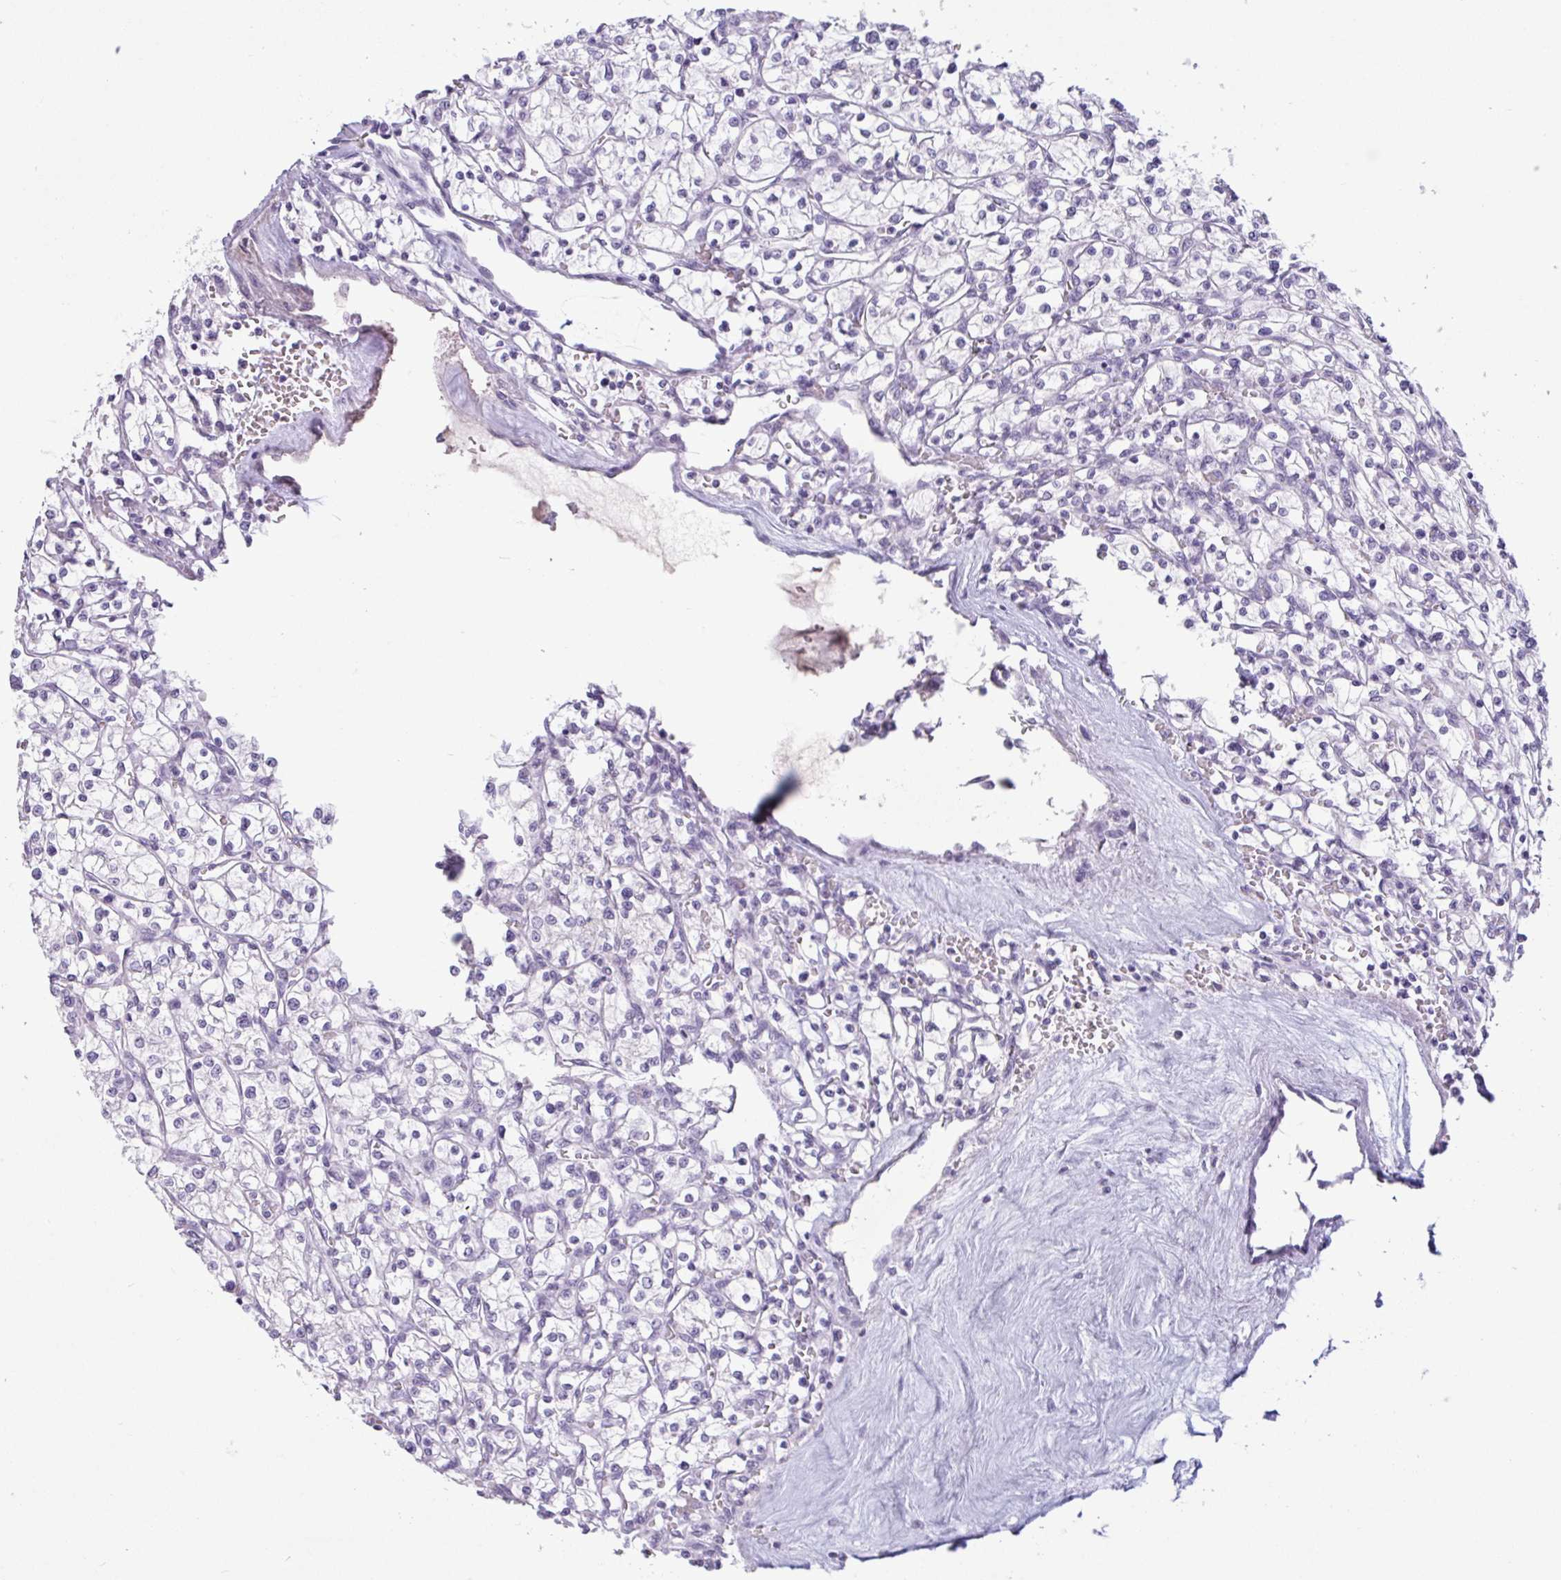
{"staining": {"intensity": "negative", "quantity": "none", "location": "none"}, "tissue": "renal cancer", "cell_type": "Tumor cells", "image_type": "cancer", "snomed": [{"axis": "morphology", "description": "Adenocarcinoma, NOS"}, {"axis": "topography", "description": "Kidney"}], "caption": "Immunohistochemistry of human renal cancer (adenocarcinoma) reveals no expression in tumor cells.", "gene": "CTSE", "patient": {"sex": "female", "age": 64}}